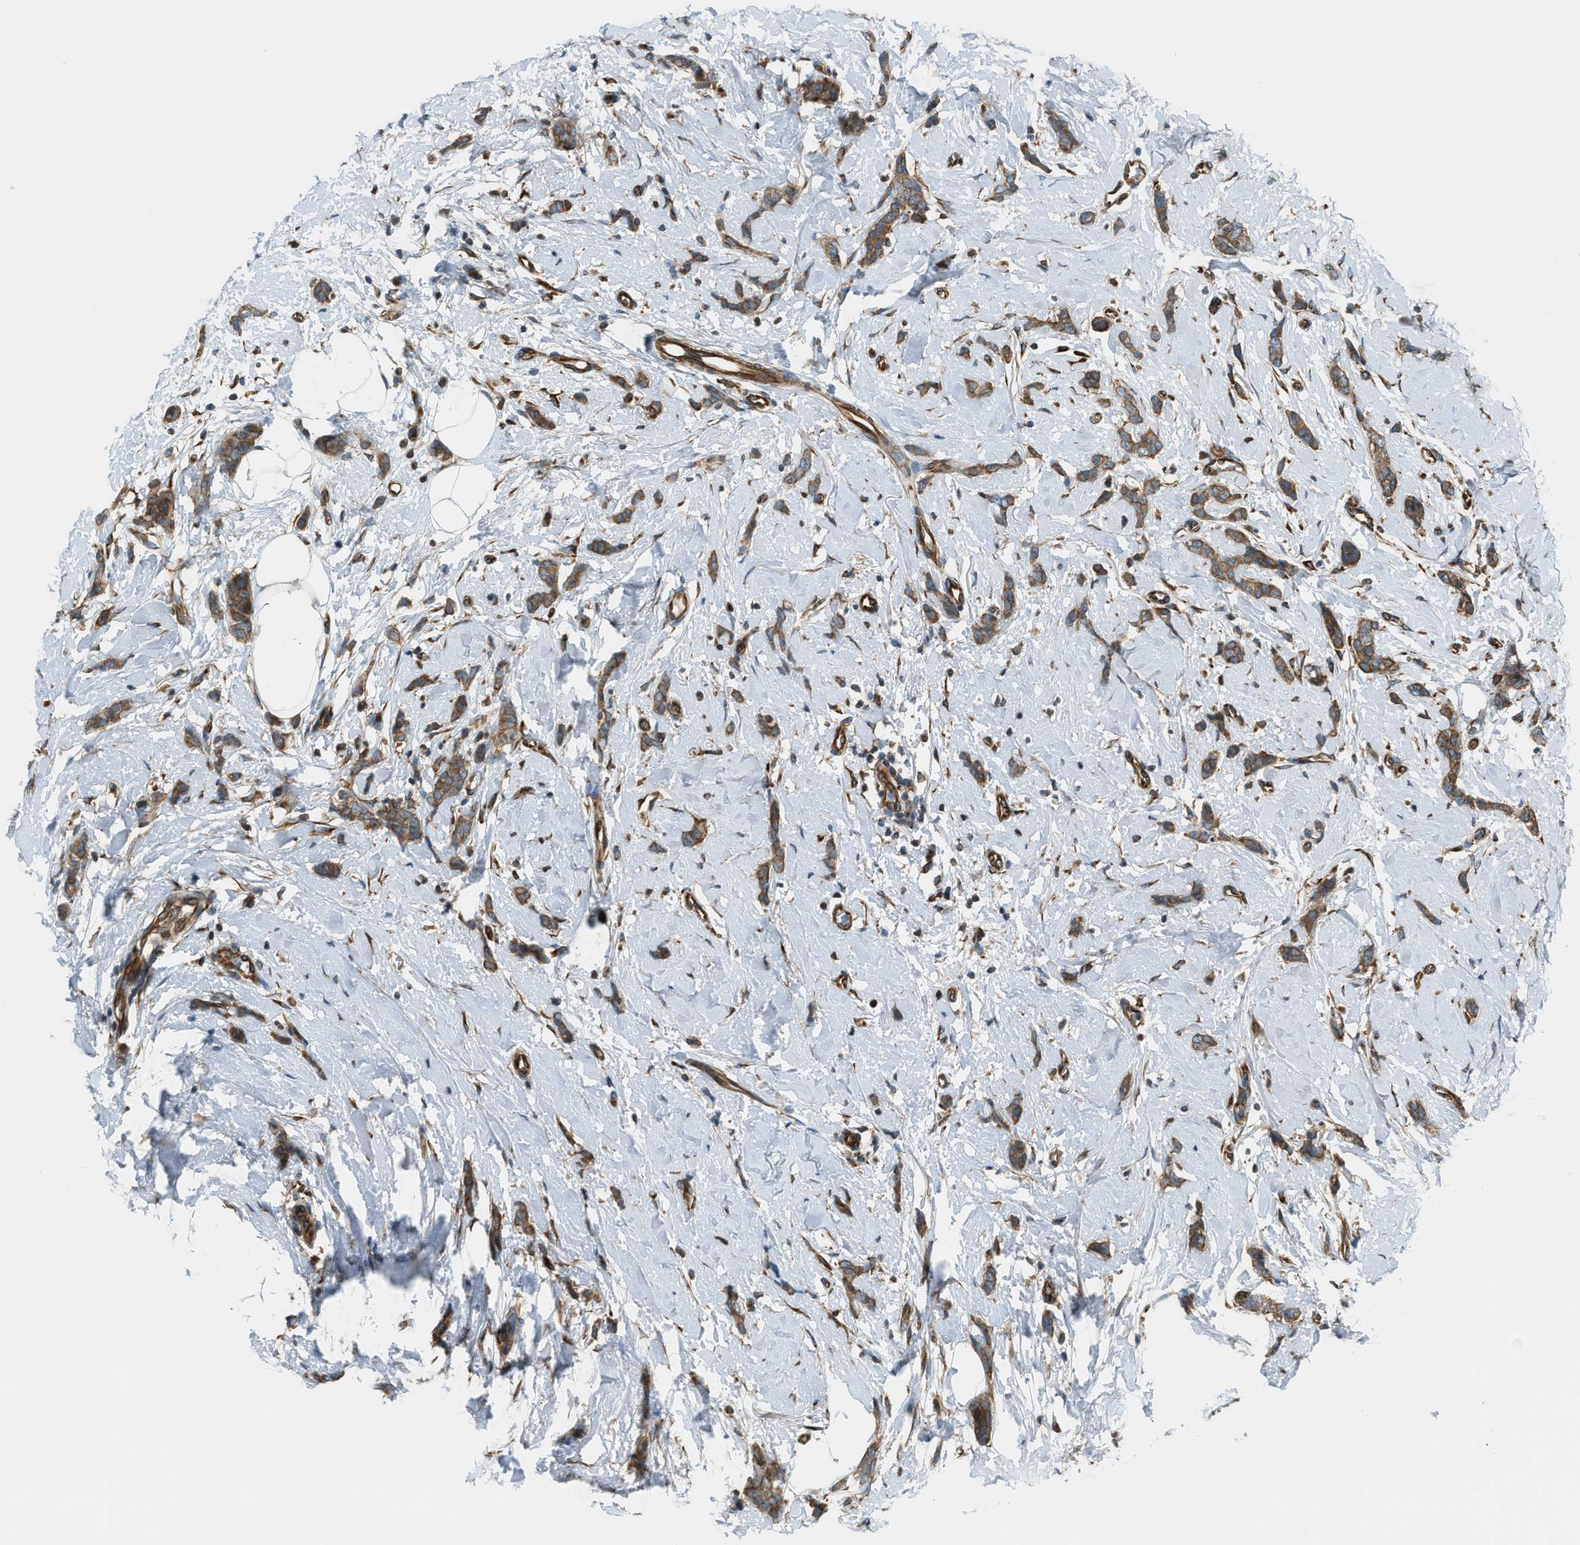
{"staining": {"intensity": "moderate", "quantity": ">75%", "location": "cytoplasmic/membranous"}, "tissue": "breast cancer", "cell_type": "Tumor cells", "image_type": "cancer", "snomed": [{"axis": "morphology", "description": "Lobular carcinoma"}, {"axis": "topography", "description": "Skin"}, {"axis": "topography", "description": "Breast"}], "caption": "Immunohistochemical staining of breast lobular carcinoma displays medium levels of moderate cytoplasmic/membranous protein positivity in approximately >75% of tumor cells.", "gene": "DMAC1", "patient": {"sex": "female", "age": 46}}